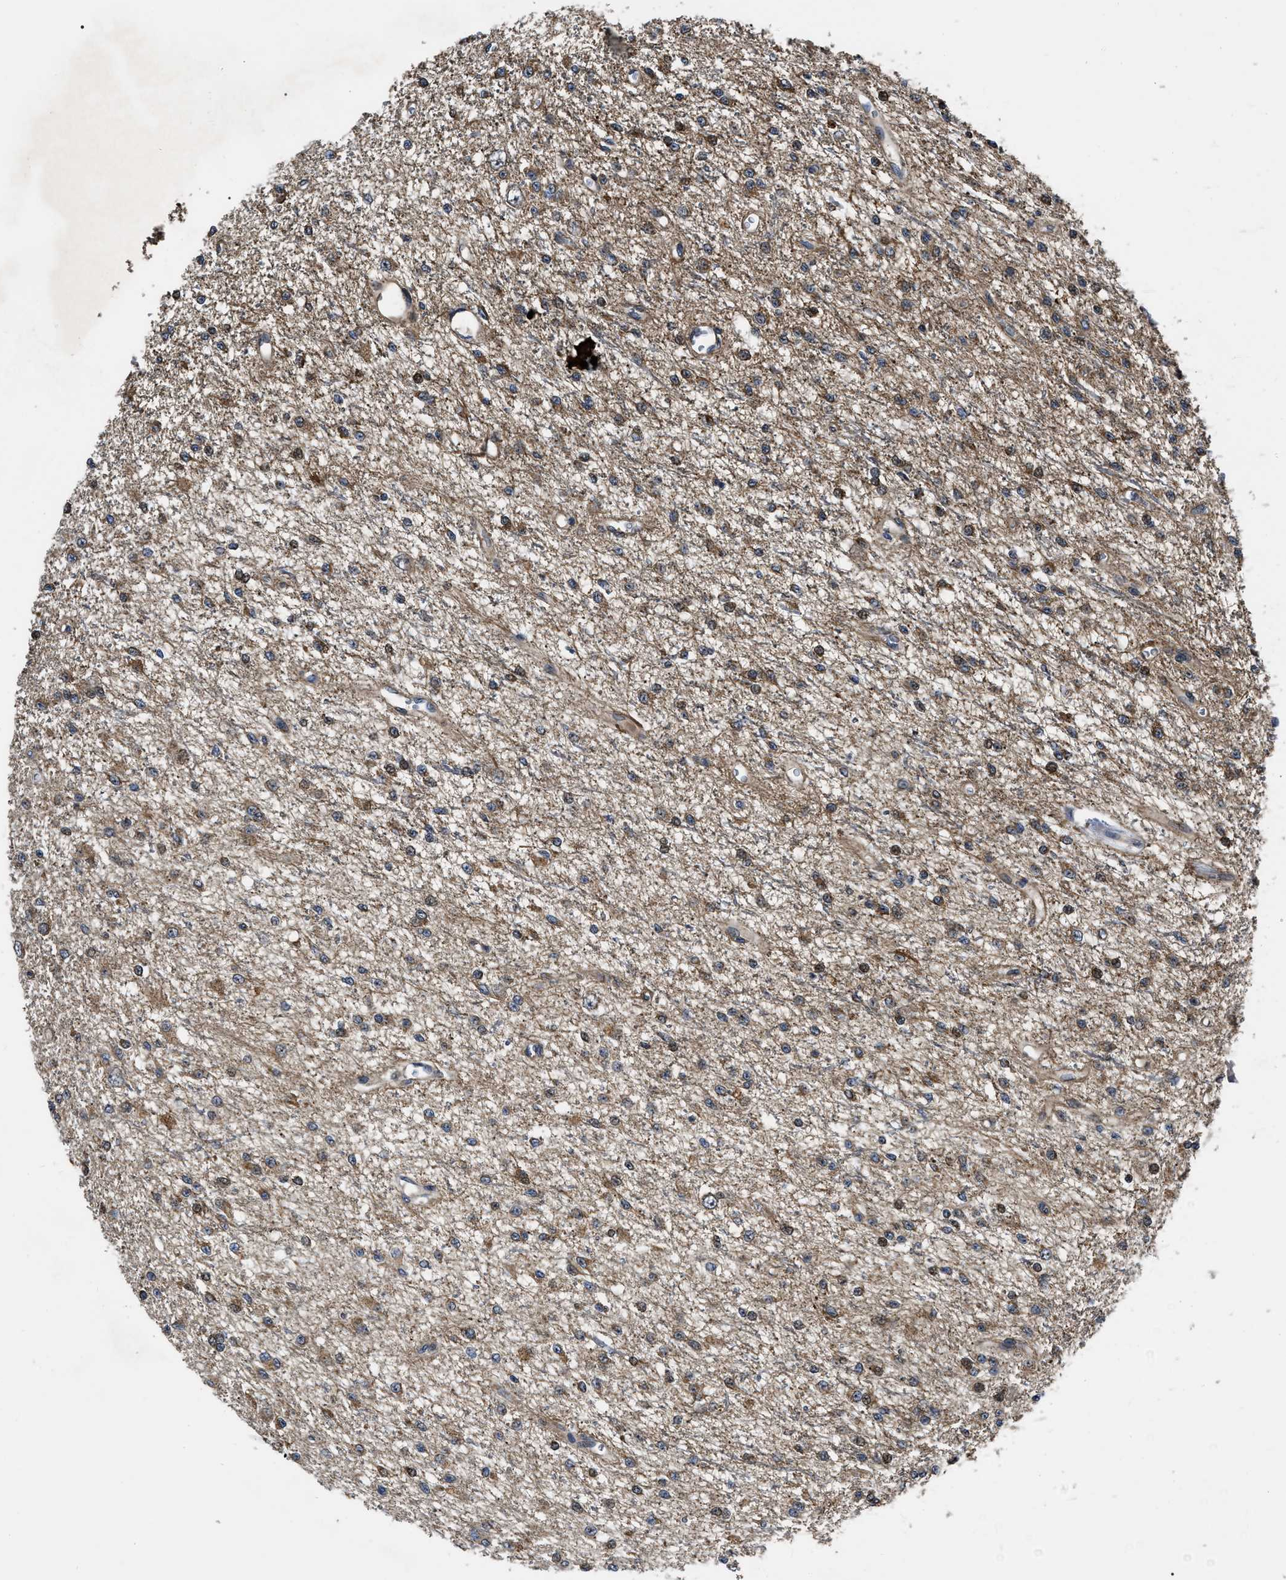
{"staining": {"intensity": "moderate", "quantity": ">75%", "location": "cytoplasmic/membranous"}, "tissue": "glioma", "cell_type": "Tumor cells", "image_type": "cancer", "snomed": [{"axis": "morphology", "description": "Glioma, malignant, Low grade"}, {"axis": "topography", "description": "Brain"}], "caption": "Immunohistochemistry micrograph of human glioma stained for a protein (brown), which shows medium levels of moderate cytoplasmic/membranous positivity in about >75% of tumor cells.", "gene": "PPWD1", "patient": {"sex": "male", "age": 38}}